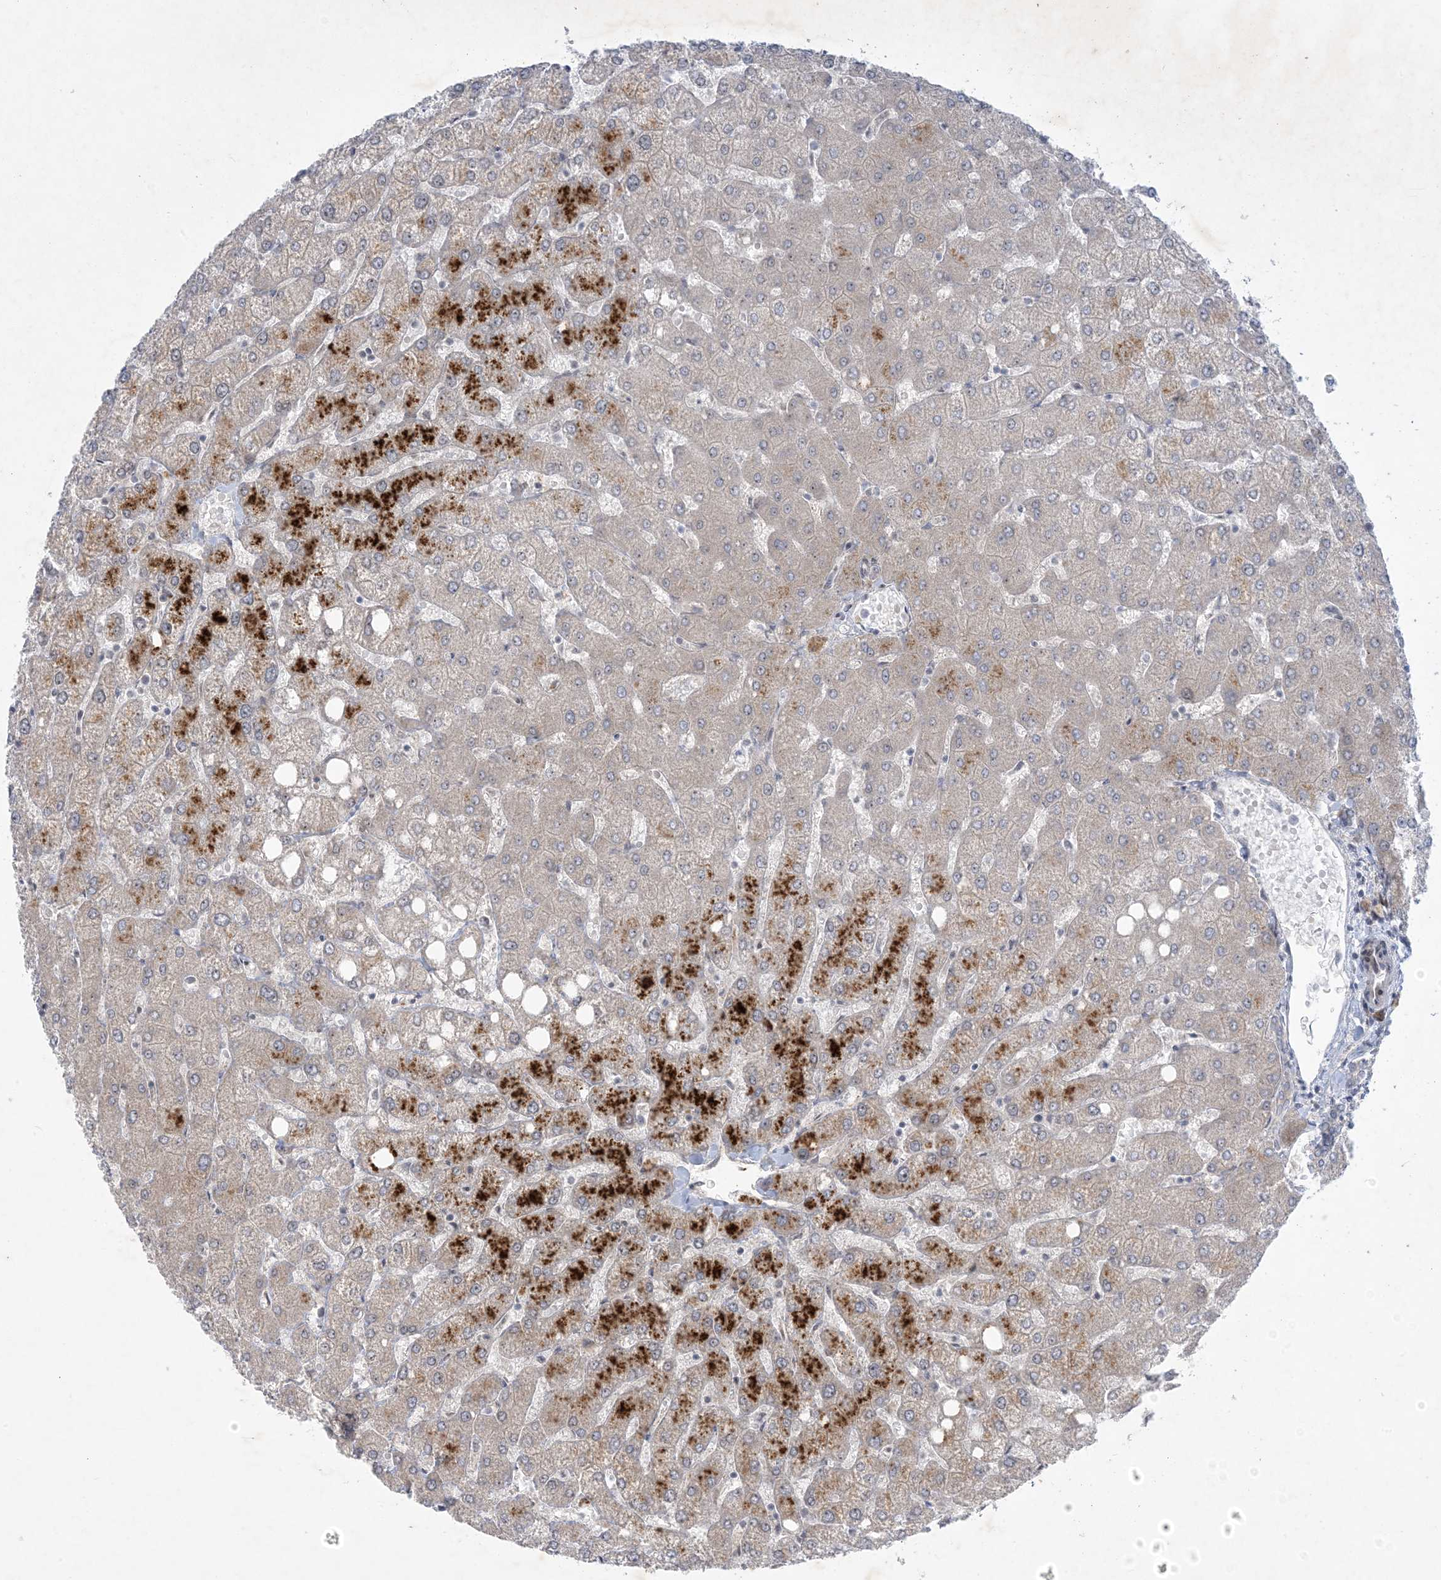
{"staining": {"intensity": "negative", "quantity": "none", "location": "none"}, "tissue": "liver", "cell_type": "Cholangiocytes", "image_type": "normal", "snomed": [{"axis": "morphology", "description": "Normal tissue, NOS"}, {"axis": "topography", "description": "Liver"}], "caption": "Immunohistochemistry photomicrograph of unremarkable liver: liver stained with DAB (3,3'-diaminobenzidine) reveals no significant protein positivity in cholangiocytes.", "gene": "SOGA3", "patient": {"sex": "female", "age": 54}}